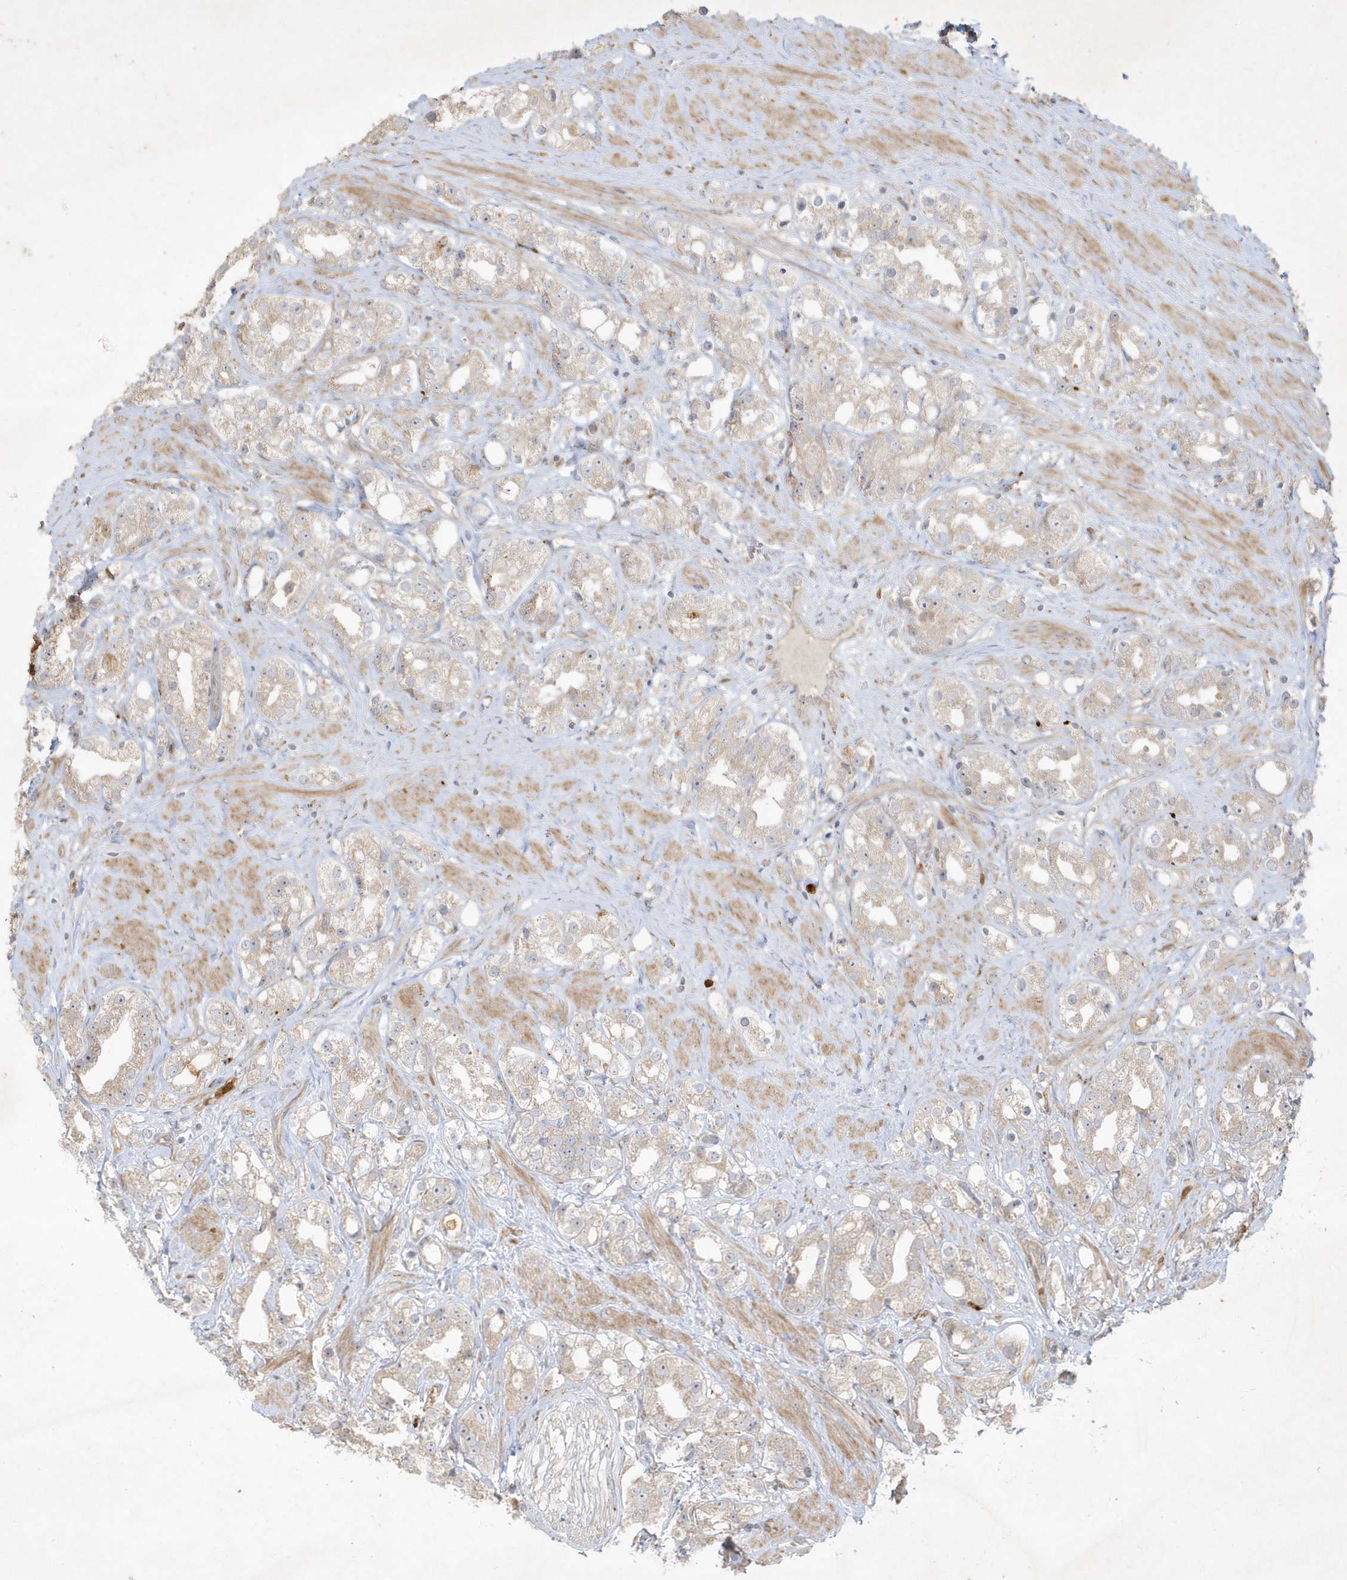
{"staining": {"intensity": "weak", "quantity": "<25%", "location": "cytoplasmic/membranous"}, "tissue": "prostate cancer", "cell_type": "Tumor cells", "image_type": "cancer", "snomed": [{"axis": "morphology", "description": "Adenocarcinoma, NOS"}, {"axis": "topography", "description": "Prostate"}], "caption": "Photomicrograph shows no protein staining in tumor cells of adenocarcinoma (prostate) tissue.", "gene": "IFT57", "patient": {"sex": "male", "age": 79}}